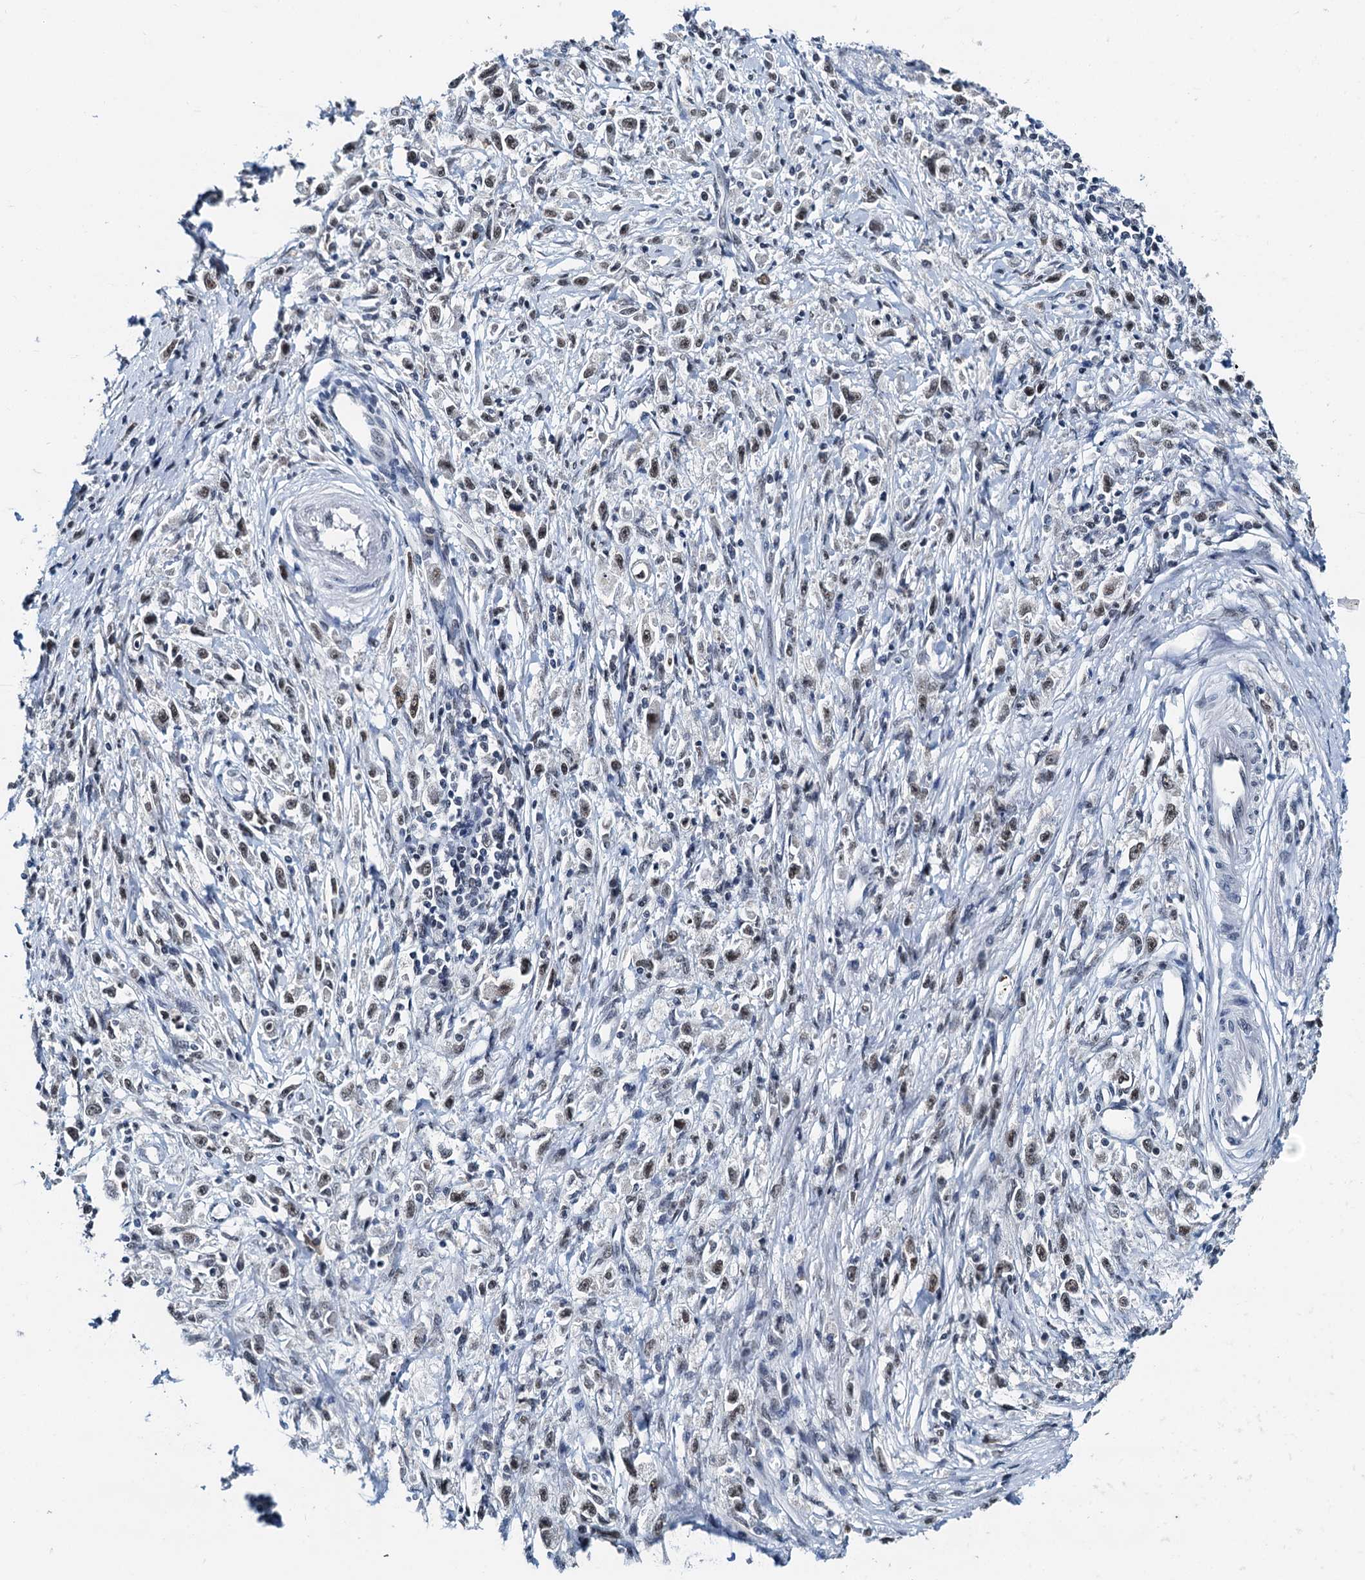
{"staining": {"intensity": "weak", "quantity": ">75%", "location": "nuclear"}, "tissue": "stomach cancer", "cell_type": "Tumor cells", "image_type": "cancer", "snomed": [{"axis": "morphology", "description": "Adenocarcinoma, NOS"}, {"axis": "topography", "description": "Stomach"}], "caption": "An IHC photomicrograph of tumor tissue is shown. Protein staining in brown shows weak nuclear positivity in adenocarcinoma (stomach) within tumor cells.", "gene": "SNRPD1", "patient": {"sex": "female", "age": 59}}